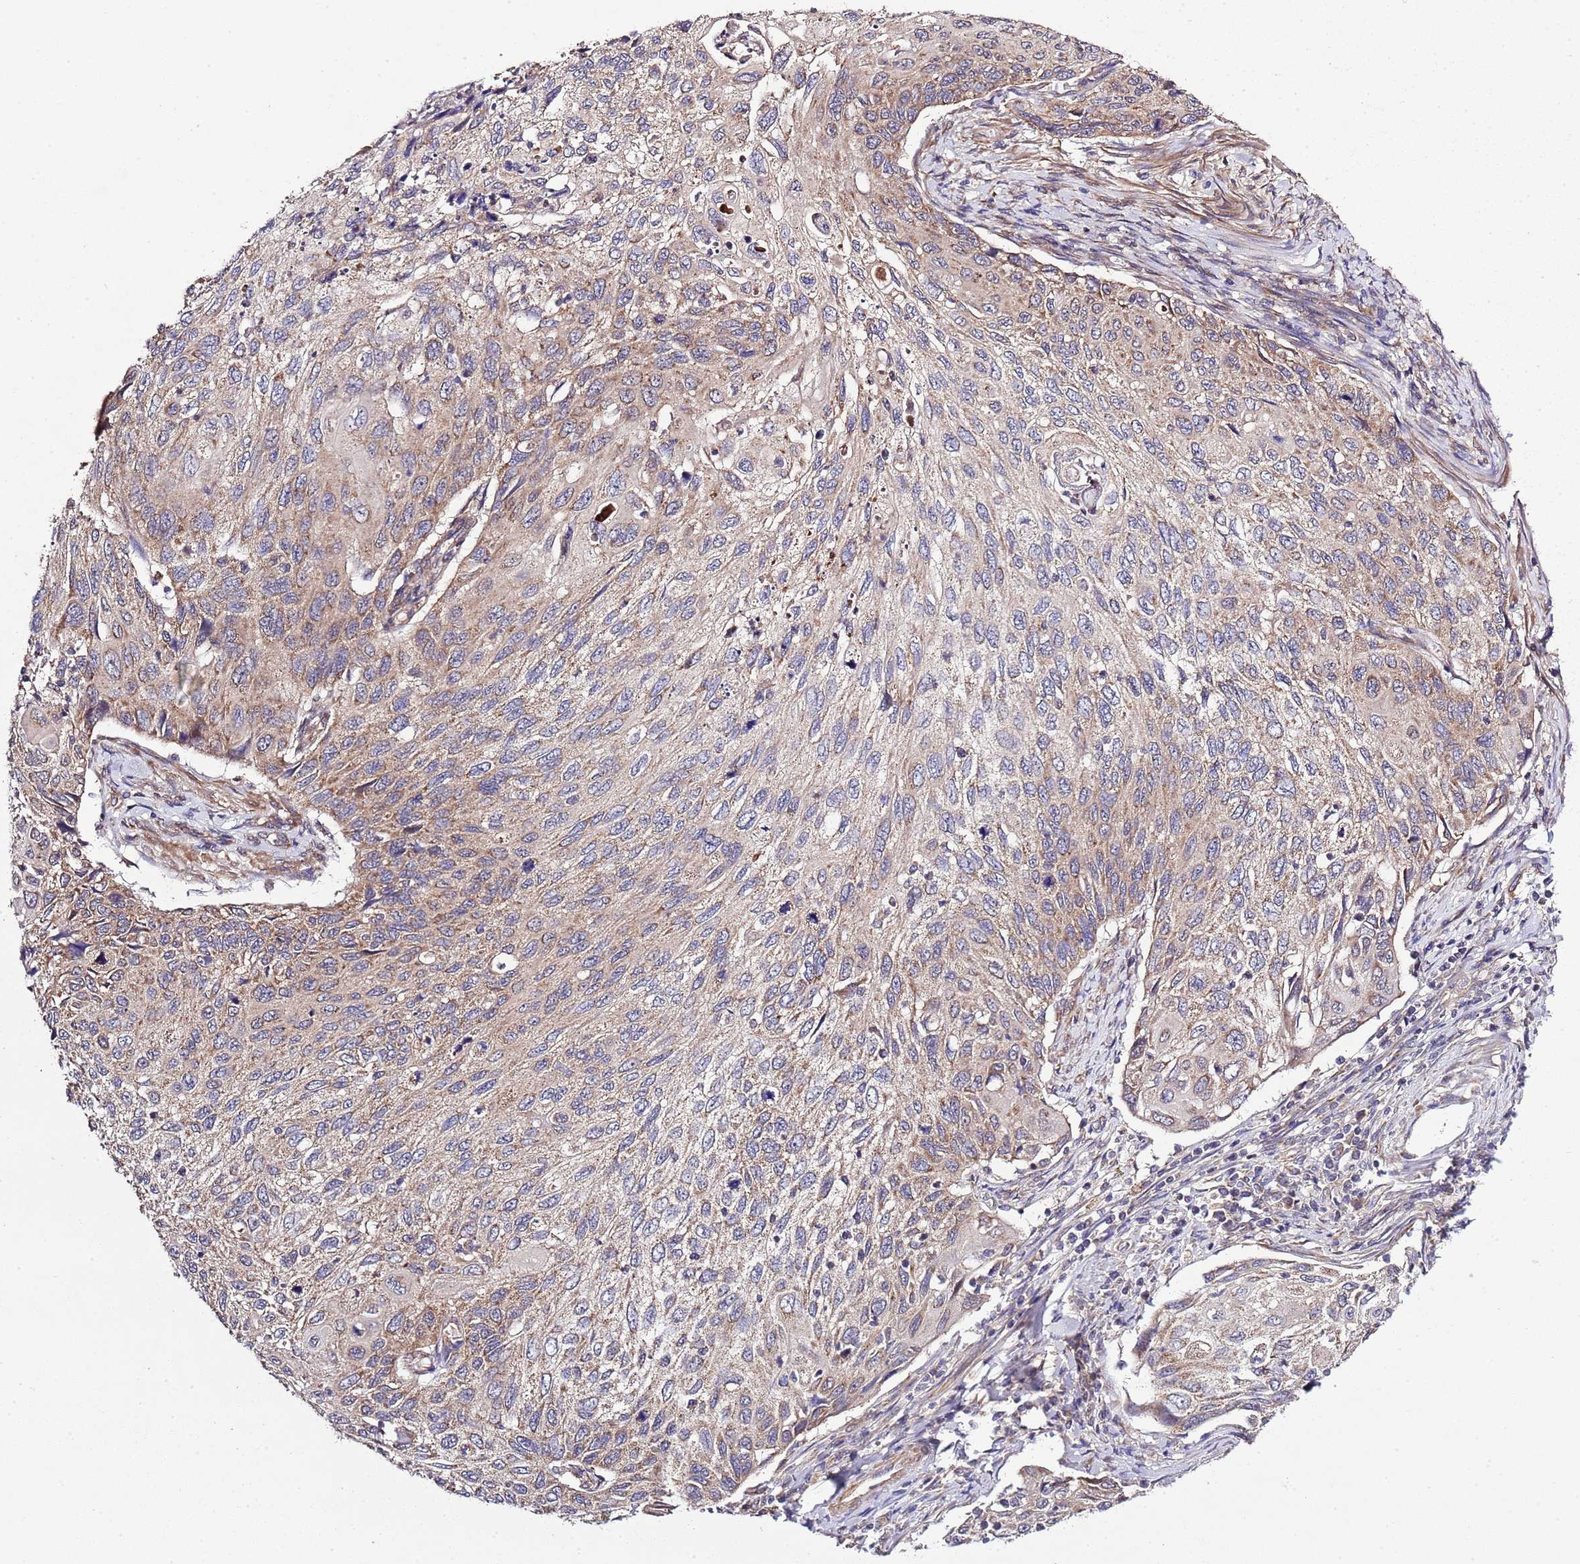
{"staining": {"intensity": "moderate", "quantity": "25%-75%", "location": "cytoplasmic/membranous"}, "tissue": "cervical cancer", "cell_type": "Tumor cells", "image_type": "cancer", "snomed": [{"axis": "morphology", "description": "Squamous cell carcinoma, NOS"}, {"axis": "topography", "description": "Cervix"}], "caption": "Protein staining of cervical squamous cell carcinoma tissue displays moderate cytoplasmic/membranous expression in approximately 25%-75% of tumor cells.", "gene": "MFNG", "patient": {"sex": "female", "age": 70}}